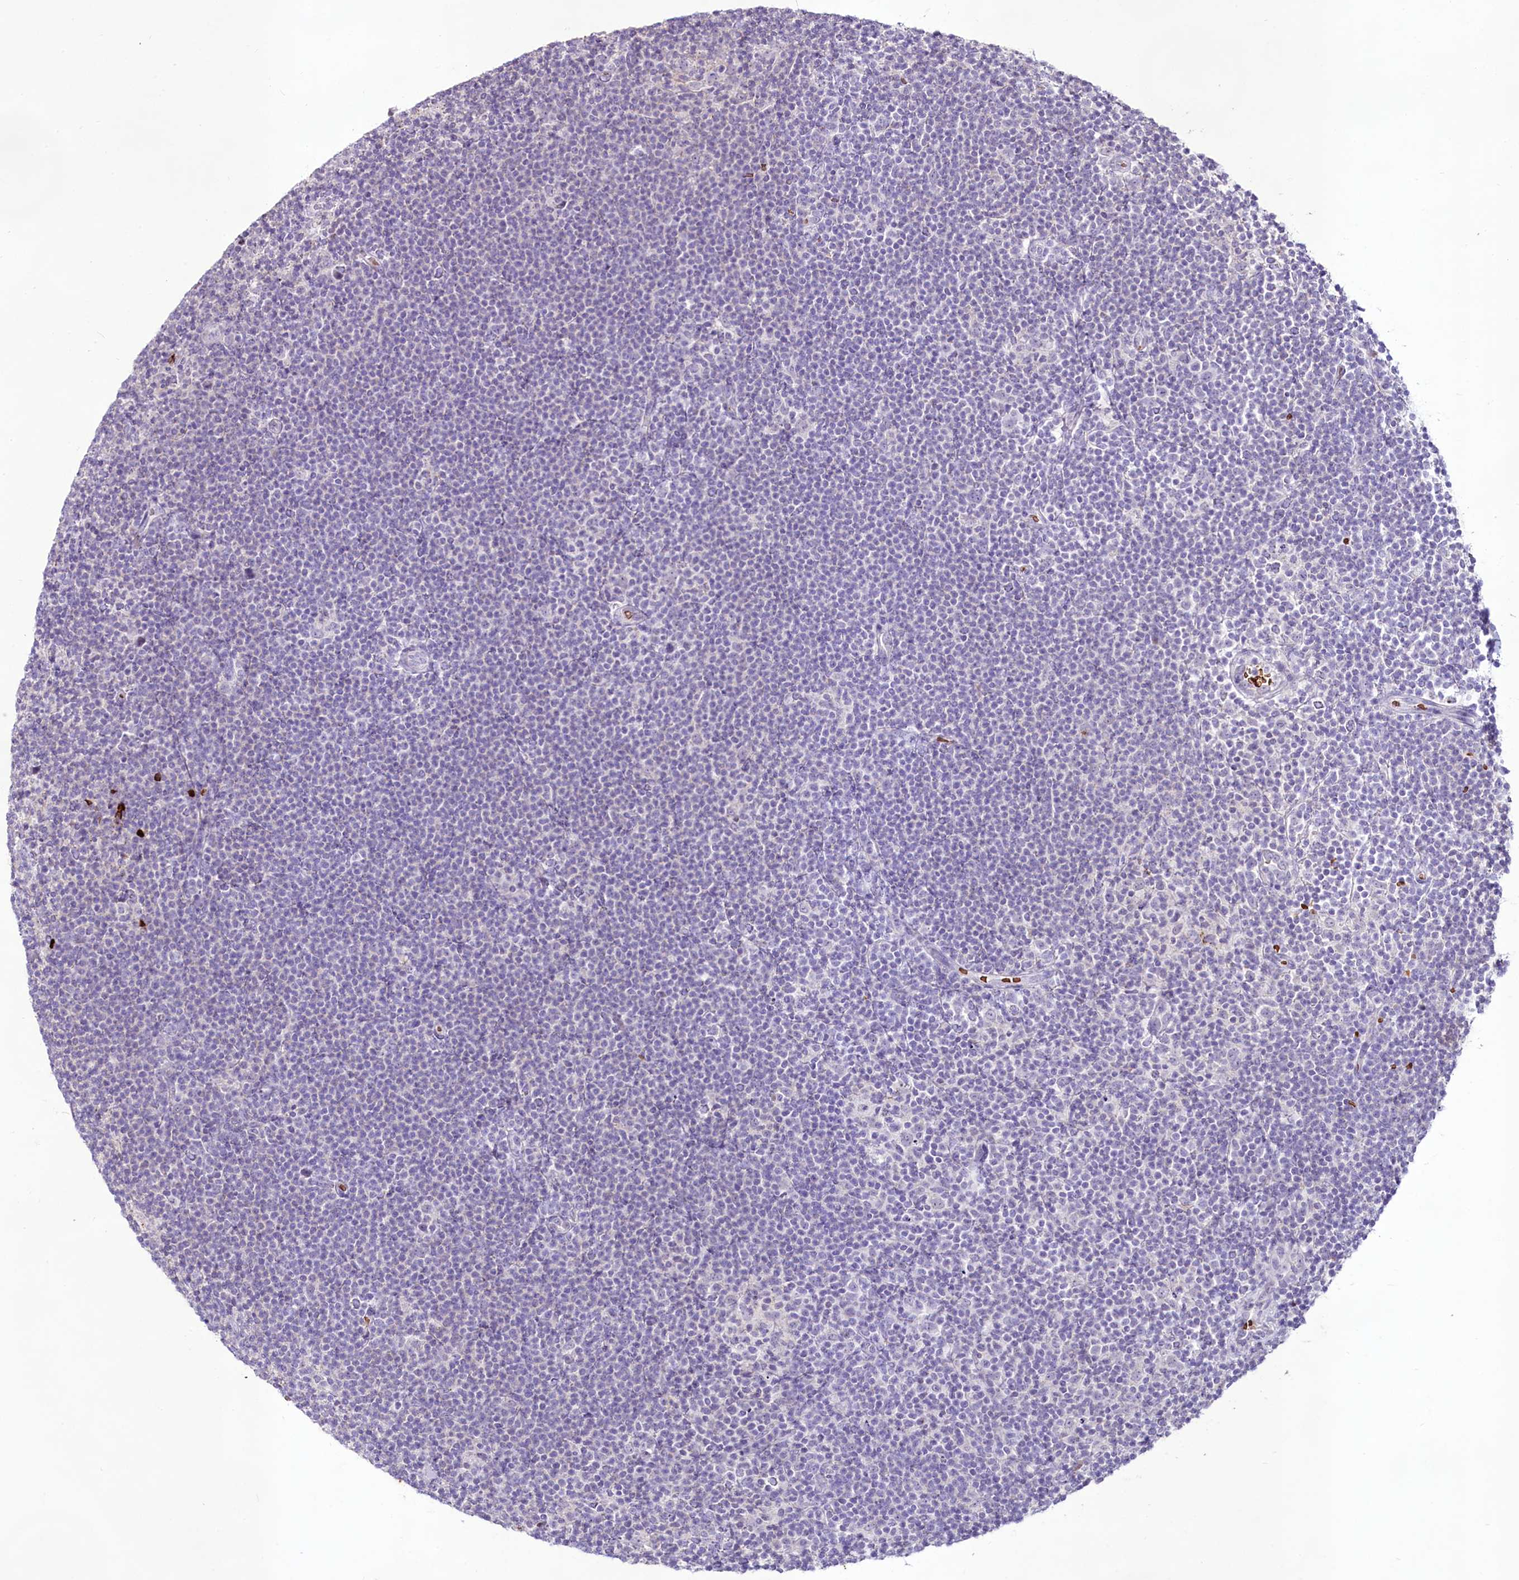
{"staining": {"intensity": "negative", "quantity": "none", "location": "none"}, "tissue": "lymphoma", "cell_type": "Tumor cells", "image_type": "cancer", "snomed": [{"axis": "morphology", "description": "Hodgkin's disease, NOS"}, {"axis": "topography", "description": "Lymph node"}], "caption": "This is a image of immunohistochemistry staining of Hodgkin's disease, which shows no positivity in tumor cells.", "gene": "SUSD3", "patient": {"sex": "female", "age": 57}}